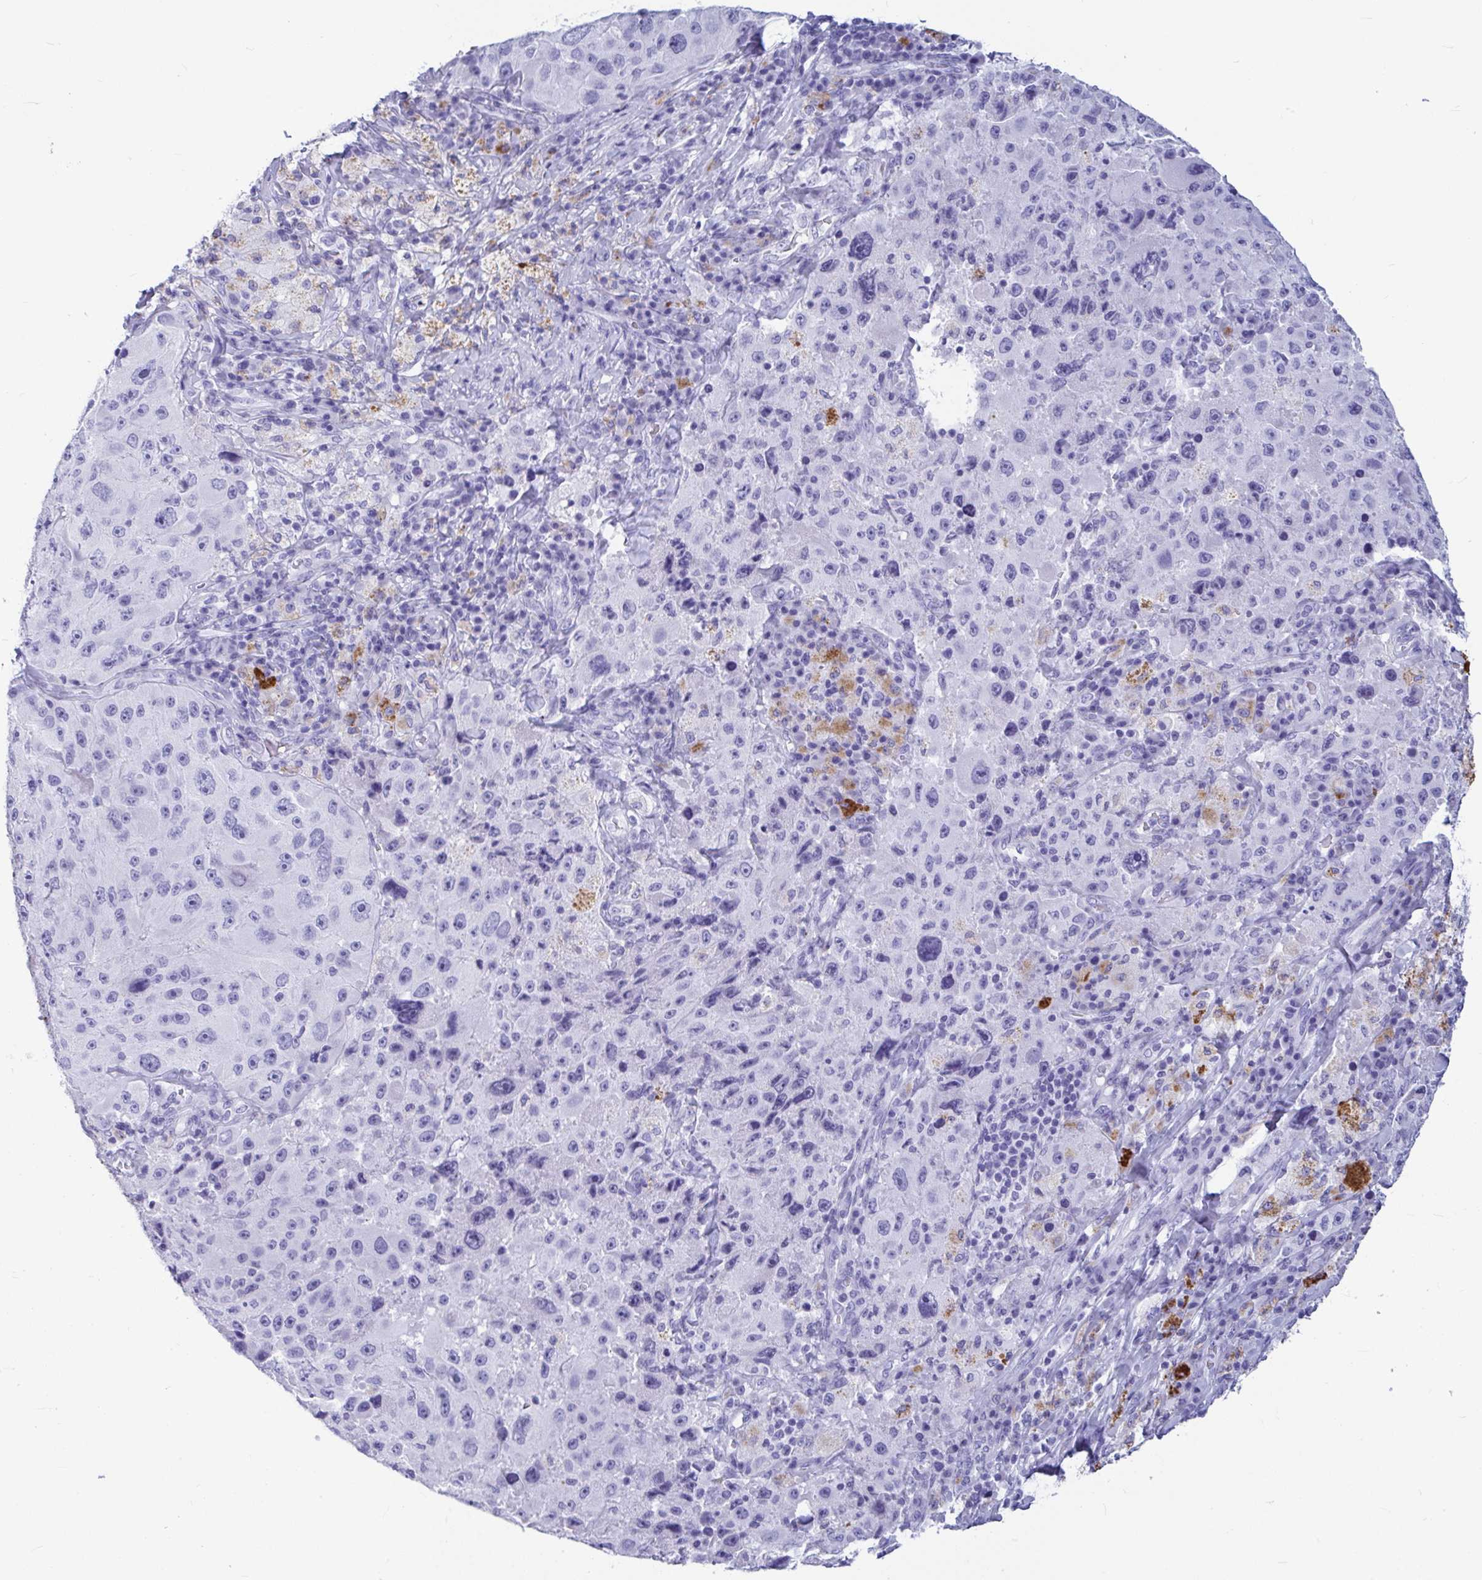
{"staining": {"intensity": "negative", "quantity": "none", "location": "none"}, "tissue": "melanoma", "cell_type": "Tumor cells", "image_type": "cancer", "snomed": [{"axis": "morphology", "description": "Malignant melanoma, Metastatic site"}, {"axis": "topography", "description": "Lymph node"}], "caption": "This is an IHC micrograph of melanoma. There is no positivity in tumor cells.", "gene": "OR5J2", "patient": {"sex": "male", "age": 62}}